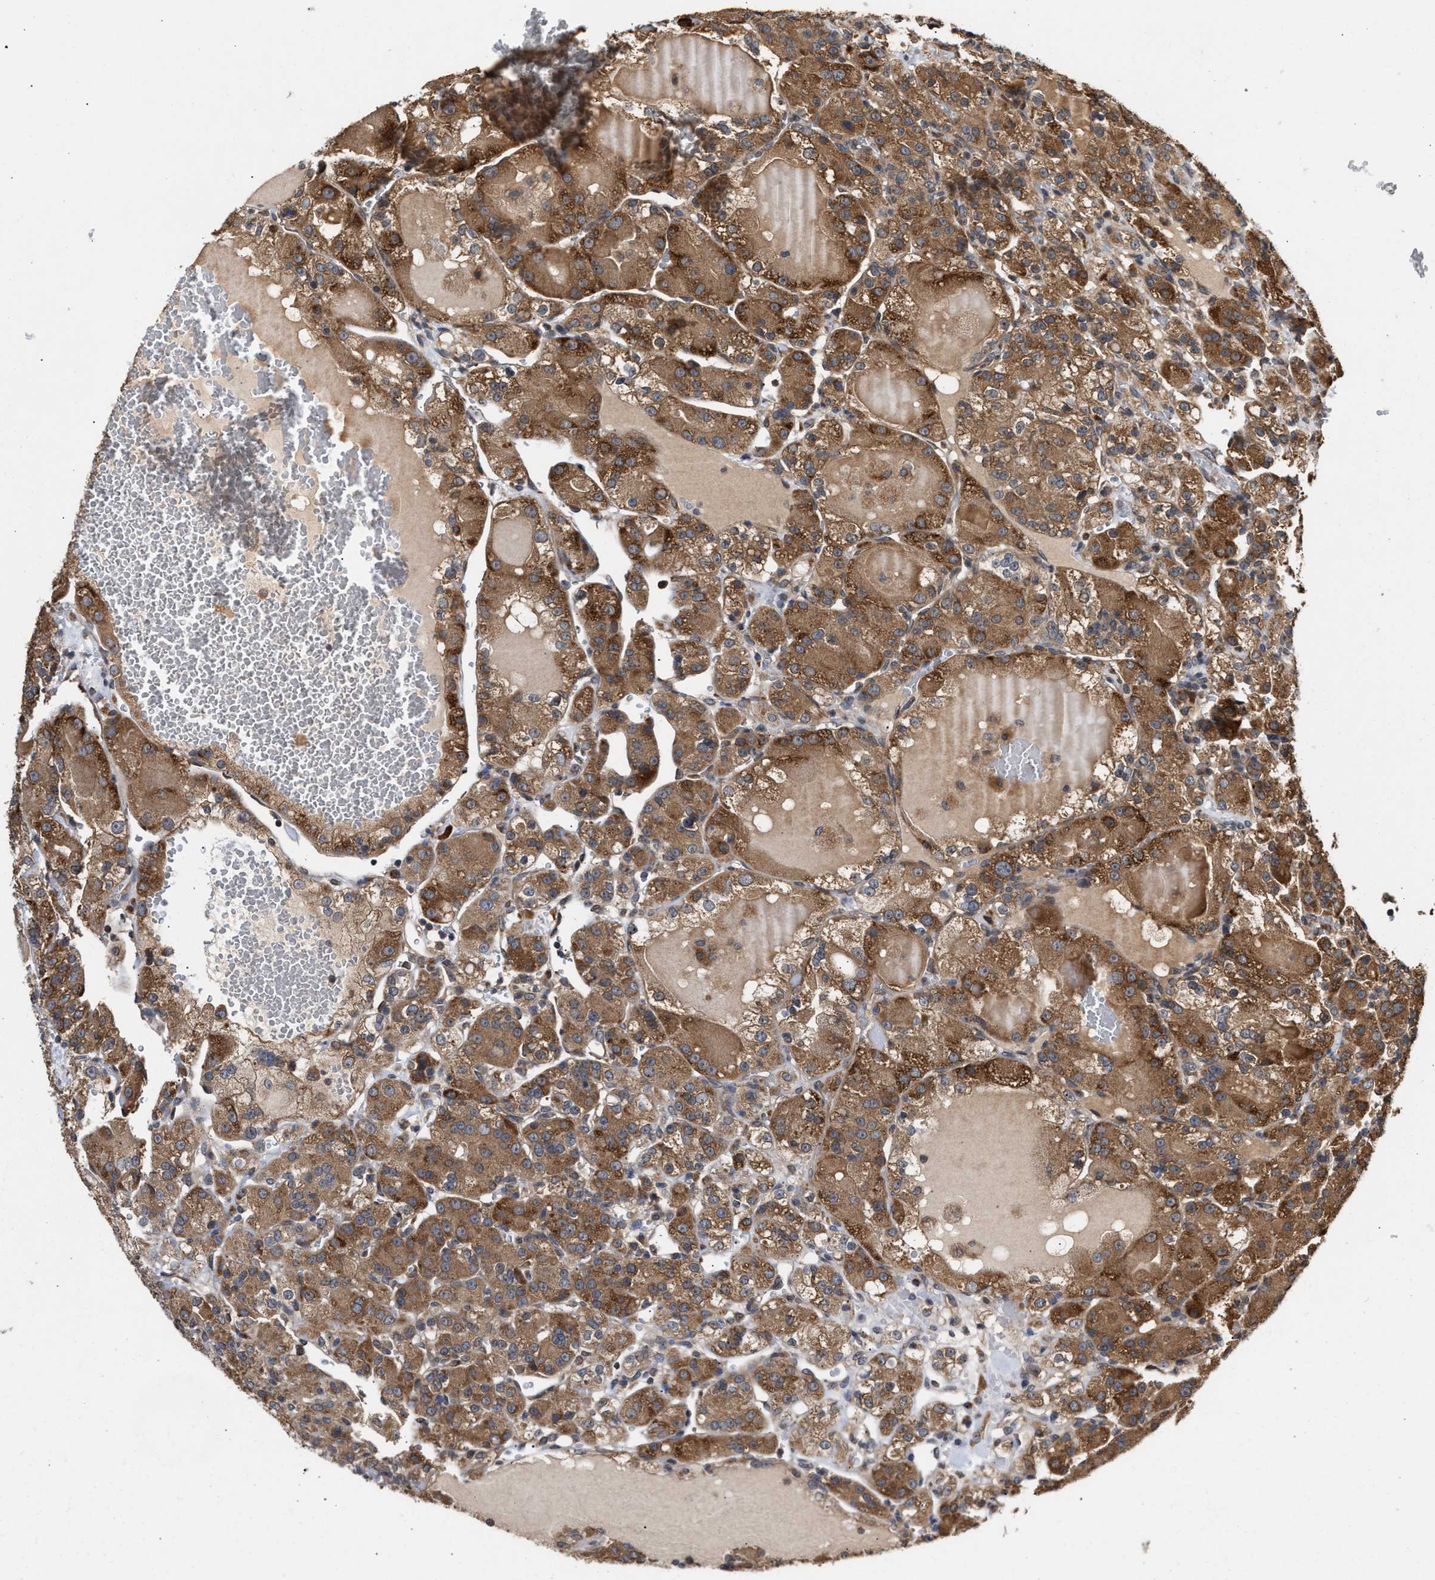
{"staining": {"intensity": "moderate", "quantity": ">75%", "location": "cytoplasmic/membranous"}, "tissue": "renal cancer", "cell_type": "Tumor cells", "image_type": "cancer", "snomed": [{"axis": "morphology", "description": "Normal tissue, NOS"}, {"axis": "morphology", "description": "Adenocarcinoma, NOS"}, {"axis": "topography", "description": "Kidney"}], "caption": "Renal adenocarcinoma stained with a brown dye shows moderate cytoplasmic/membranous positive staining in approximately >75% of tumor cells.", "gene": "SAR1A", "patient": {"sex": "male", "age": 61}}